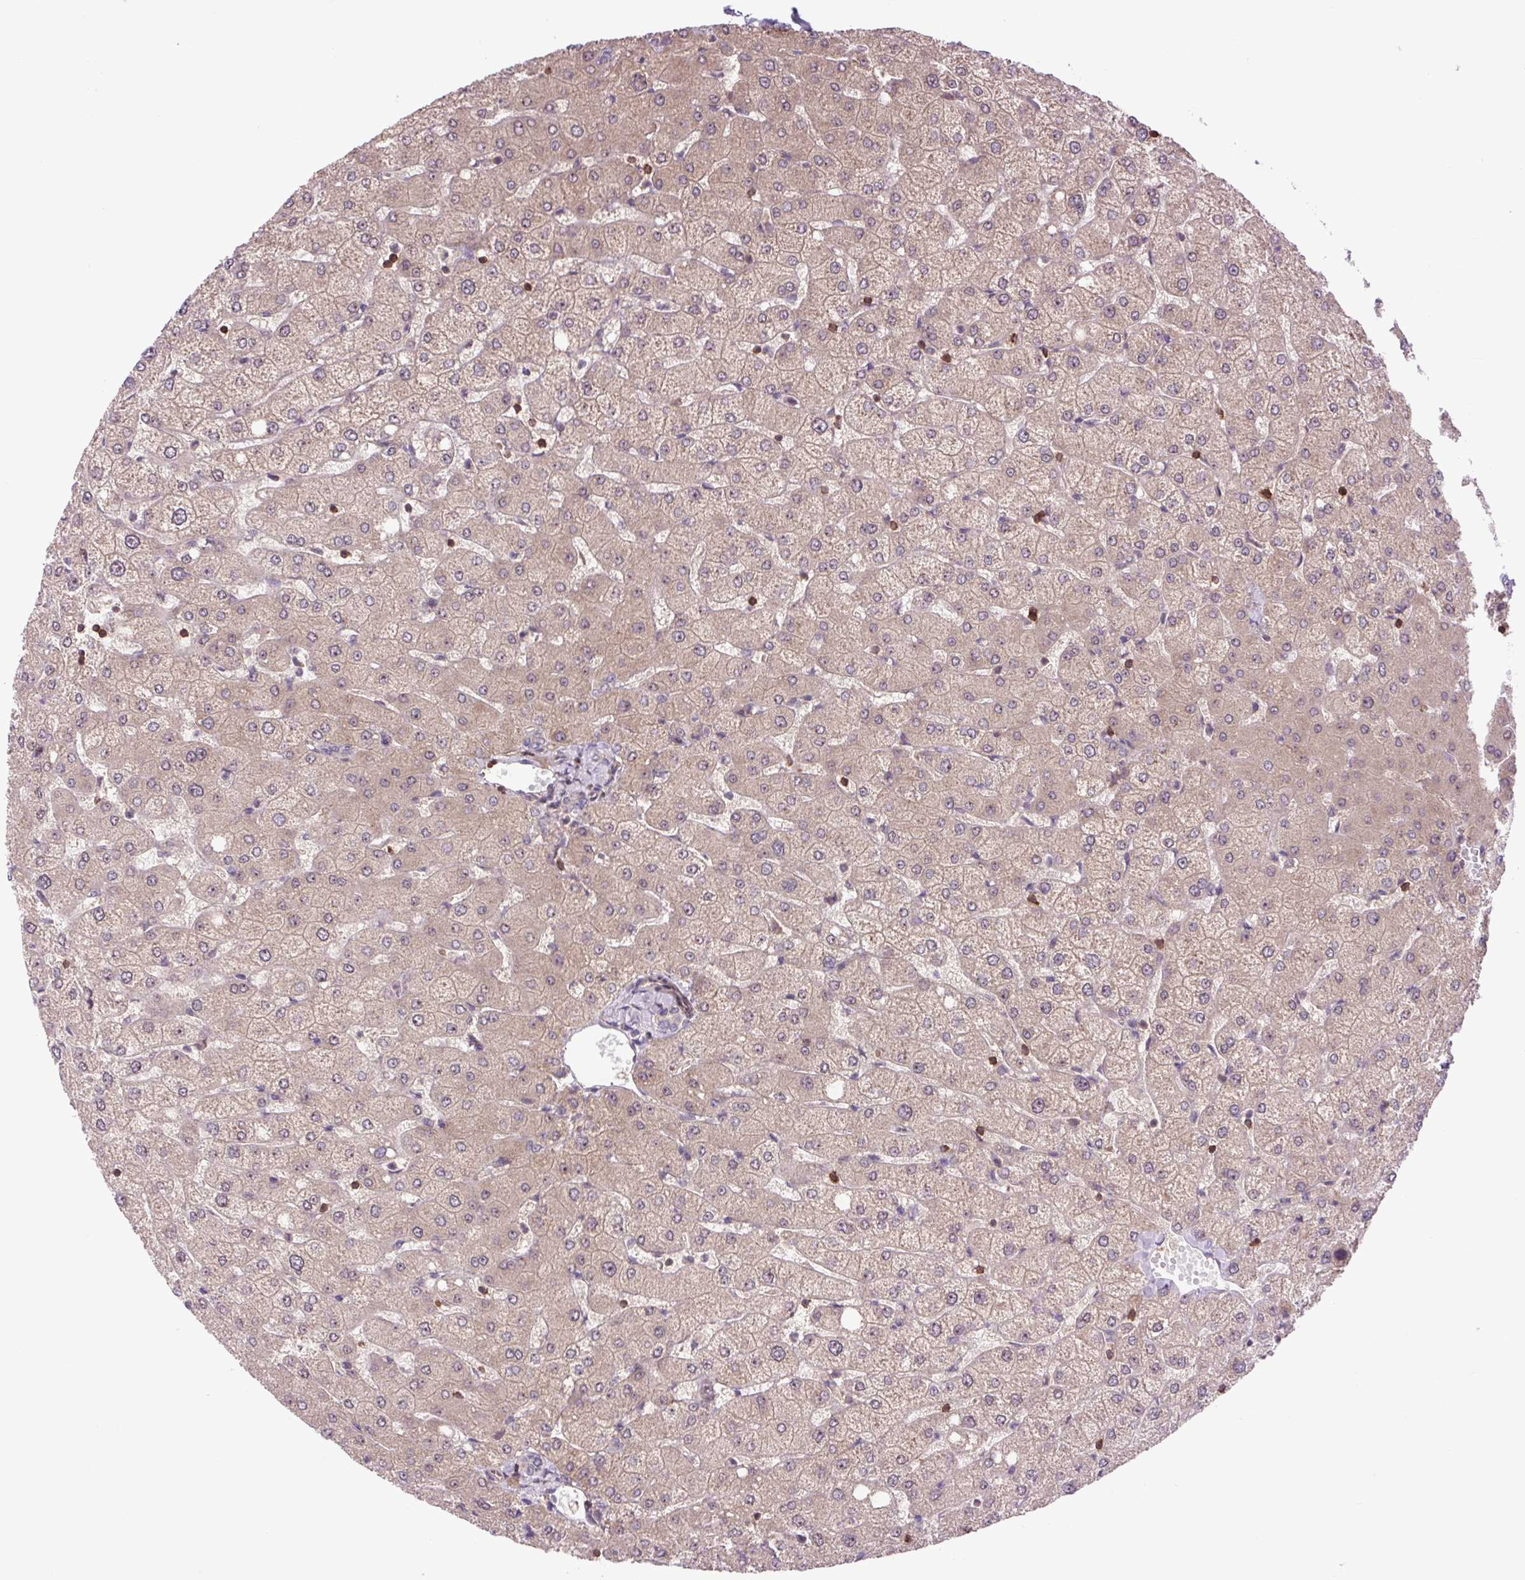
{"staining": {"intensity": "negative", "quantity": "none", "location": "none"}, "tissue": "liver", "cell_type": "Cholangiocytes", "image_type": "normal", "snomed": [{"axis": "morphology", "description": "Normal tissue, NOS"}, {"axis": "topography", "description": "Liver"}], "caption": "IHC photomicrograph of unremarkable liver: liver stained with DAB exhibits no significant protein staining in cholangiocytes.", "gene": "PLCG1", "patient": {"sex": "female", "age": 54}}